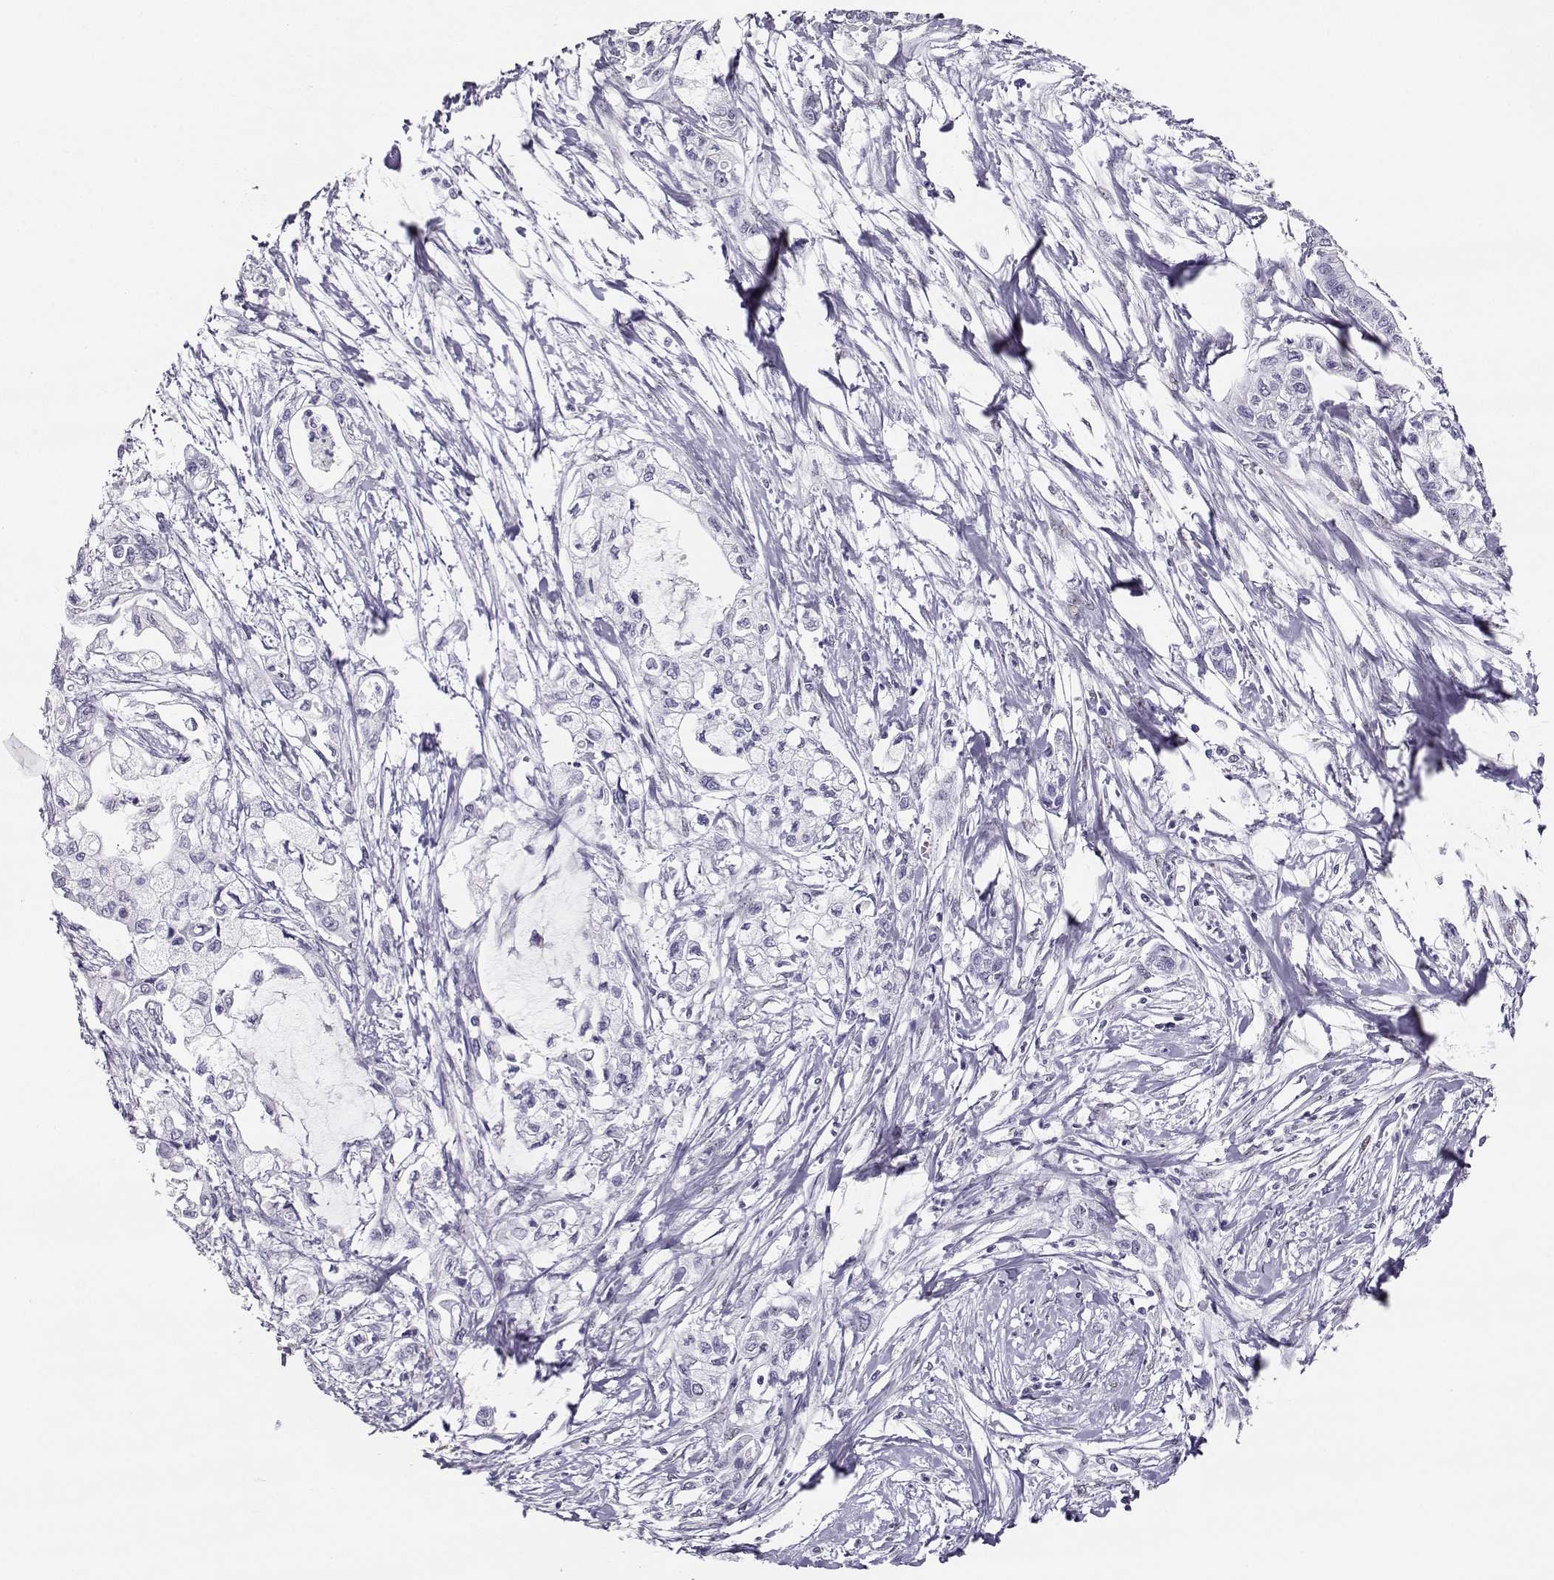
{"staining": {"intensity": "negative", "quantity": "none", "location": "none"}, "tissue": "pancreatic cancer", "cell_type": "Tumor cells", "image_type": "cancer", "snomed": [{"axis": "morphology", "description": "Adenocarcinoma, NOS"}, {"axis": "topography", "description": "Pancreas"}], "caption": "This is an IHC photomicrograph of human adenocarcinoma (pancreatic). There is no positivity in tumor cells.", "gene": "POLI", "patient": {"sex": "male", "age": 54}}